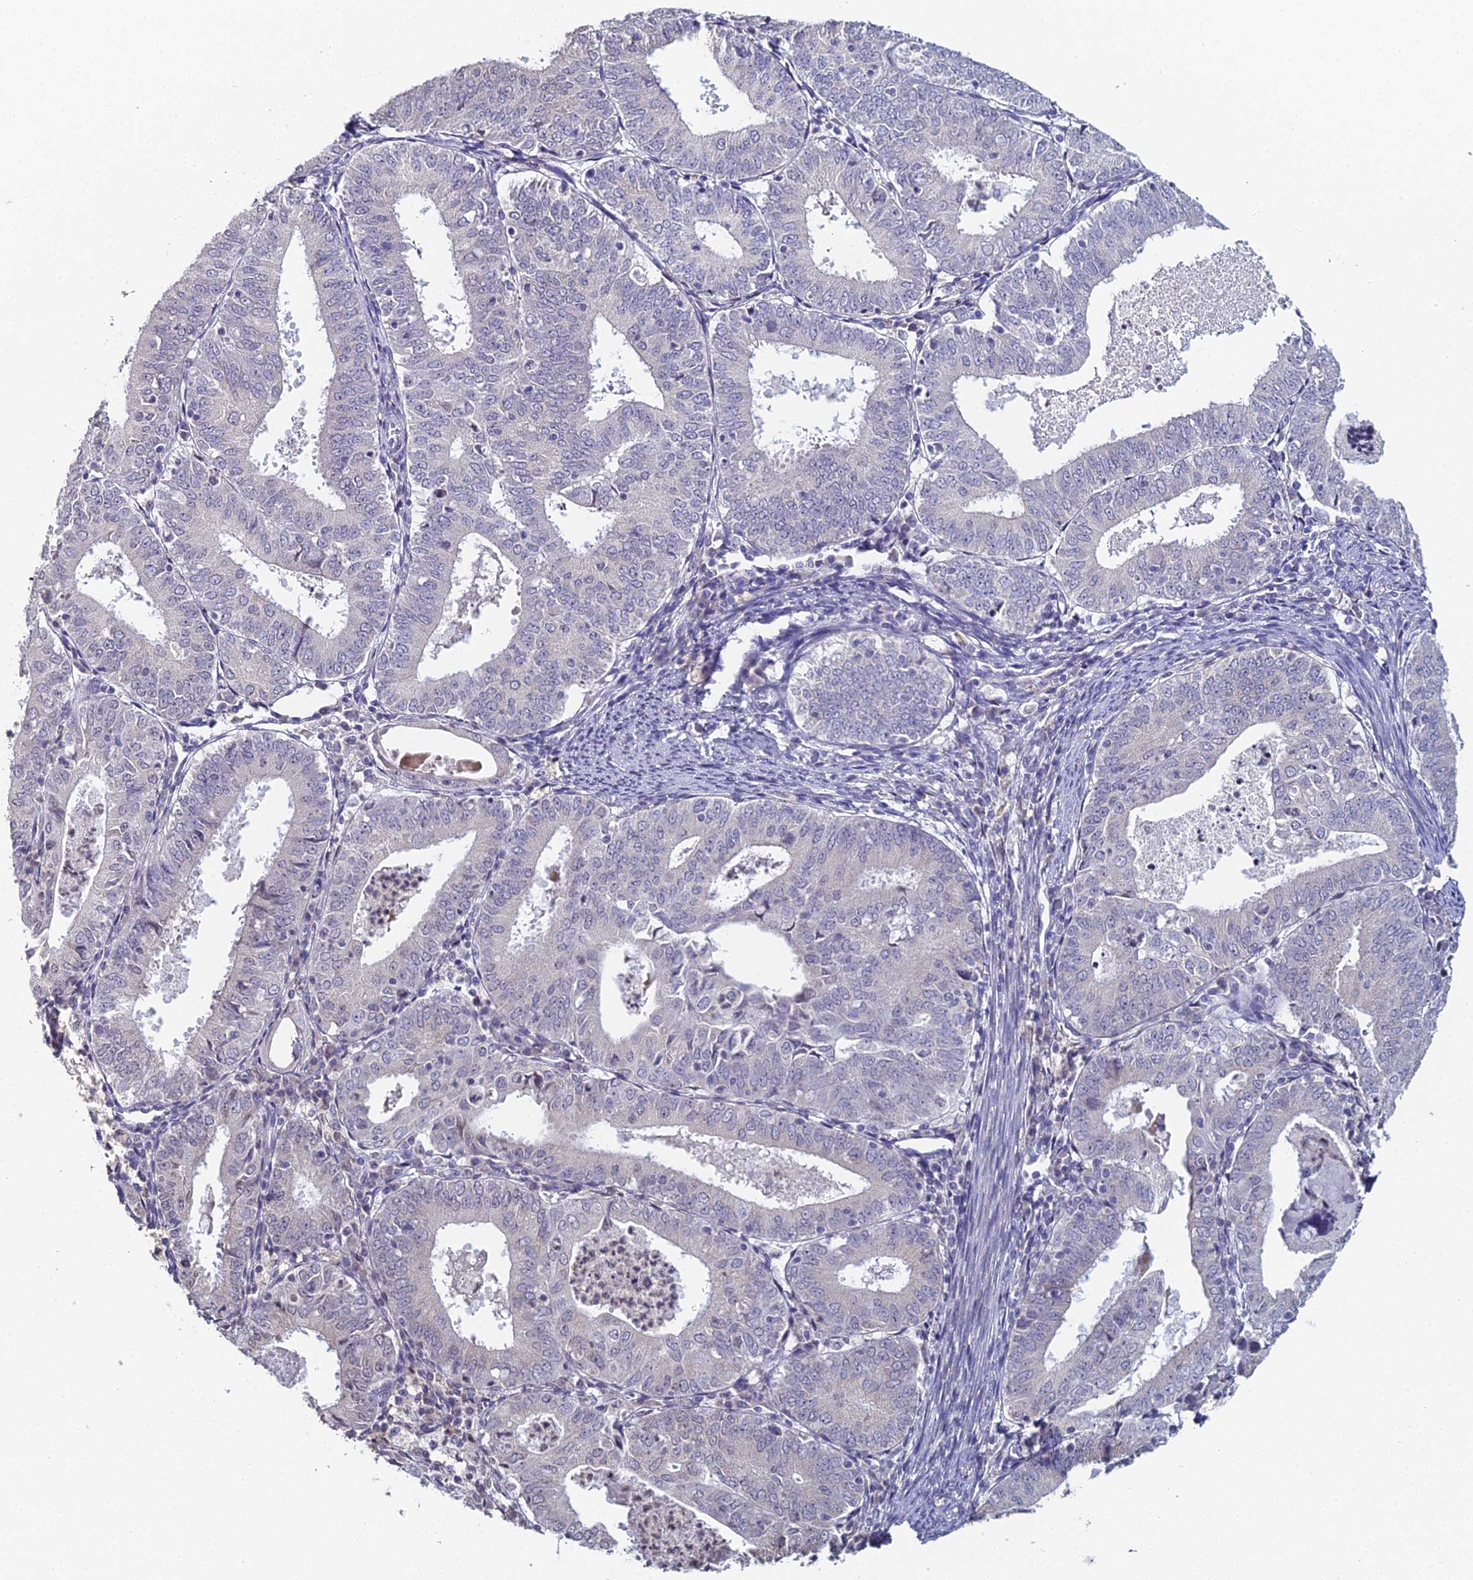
{"staining": {"intensity": "negative", "quantity": "none", "location": "none"}, "tissue": "endometrial cancer", "cell_type": "Tumor cells", "image_type": "cancer", "snomed": [{"axis": "morphology", "description": "Adenocarcinoma, NOS"}, {"axis": "topography", "description": "Endometrium"}], "caption": "Protein analysis of endometrial cancer shows no significant staining in tumor cells.", "gene": "PRR22", "patient": {"sex": "female", "age": 57}}